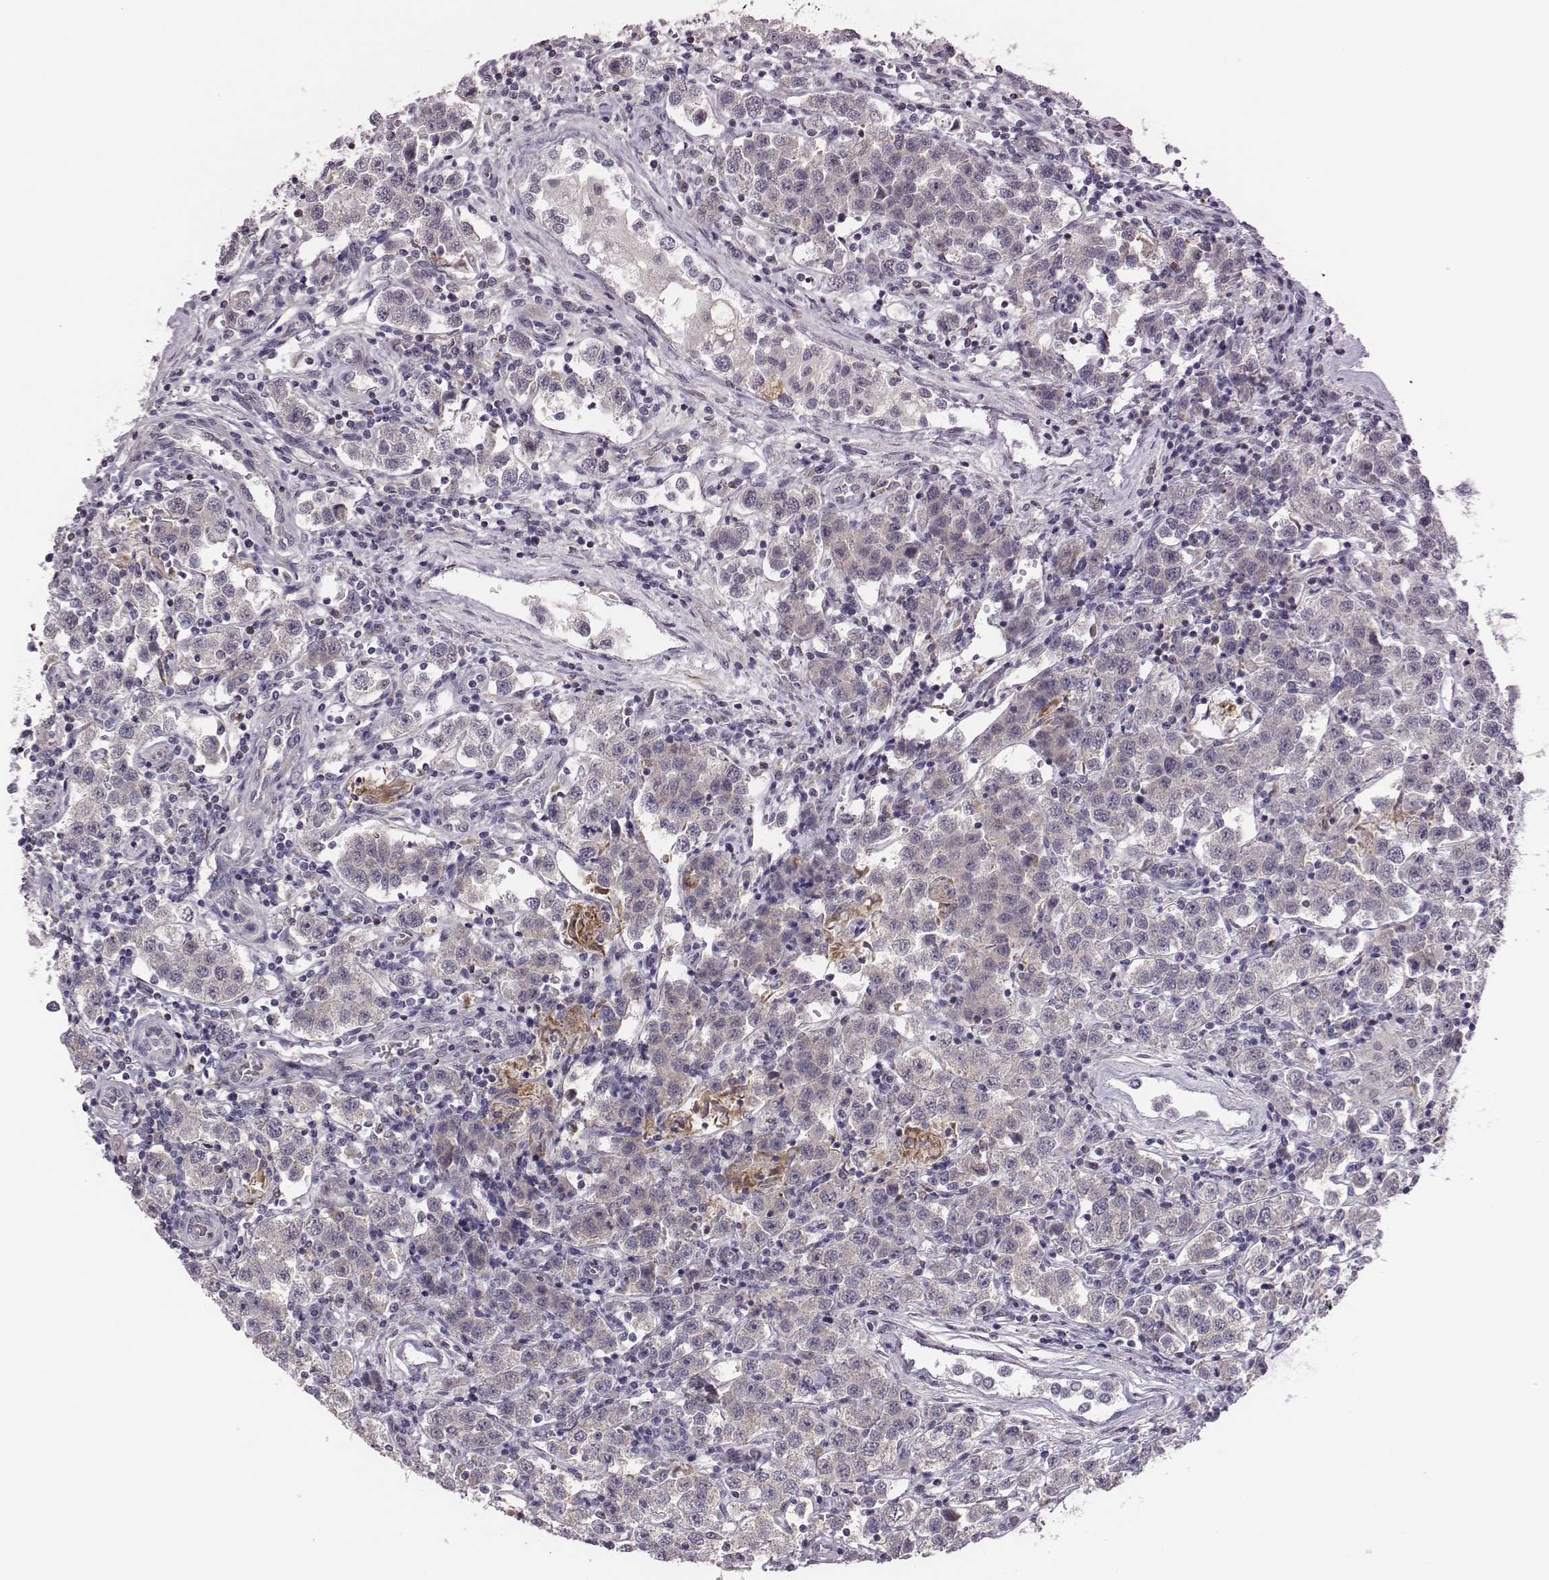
{"staining": {"intensity": "negative", "quantity": "none", "location": "none"}, "tissue": "testis cancer", "cell_type": "Tumor cells", "image_type": "cancer", "snomed": [{"axis": "morphology", "description": "Seminoma, NOS"}, {"axis": "topography", "description": "Testis"}], "caption": "There is no significant staining in tumor cells of testis cancer.", "gene": "KMO", "patient": {"sex": "male", "age": 37}}